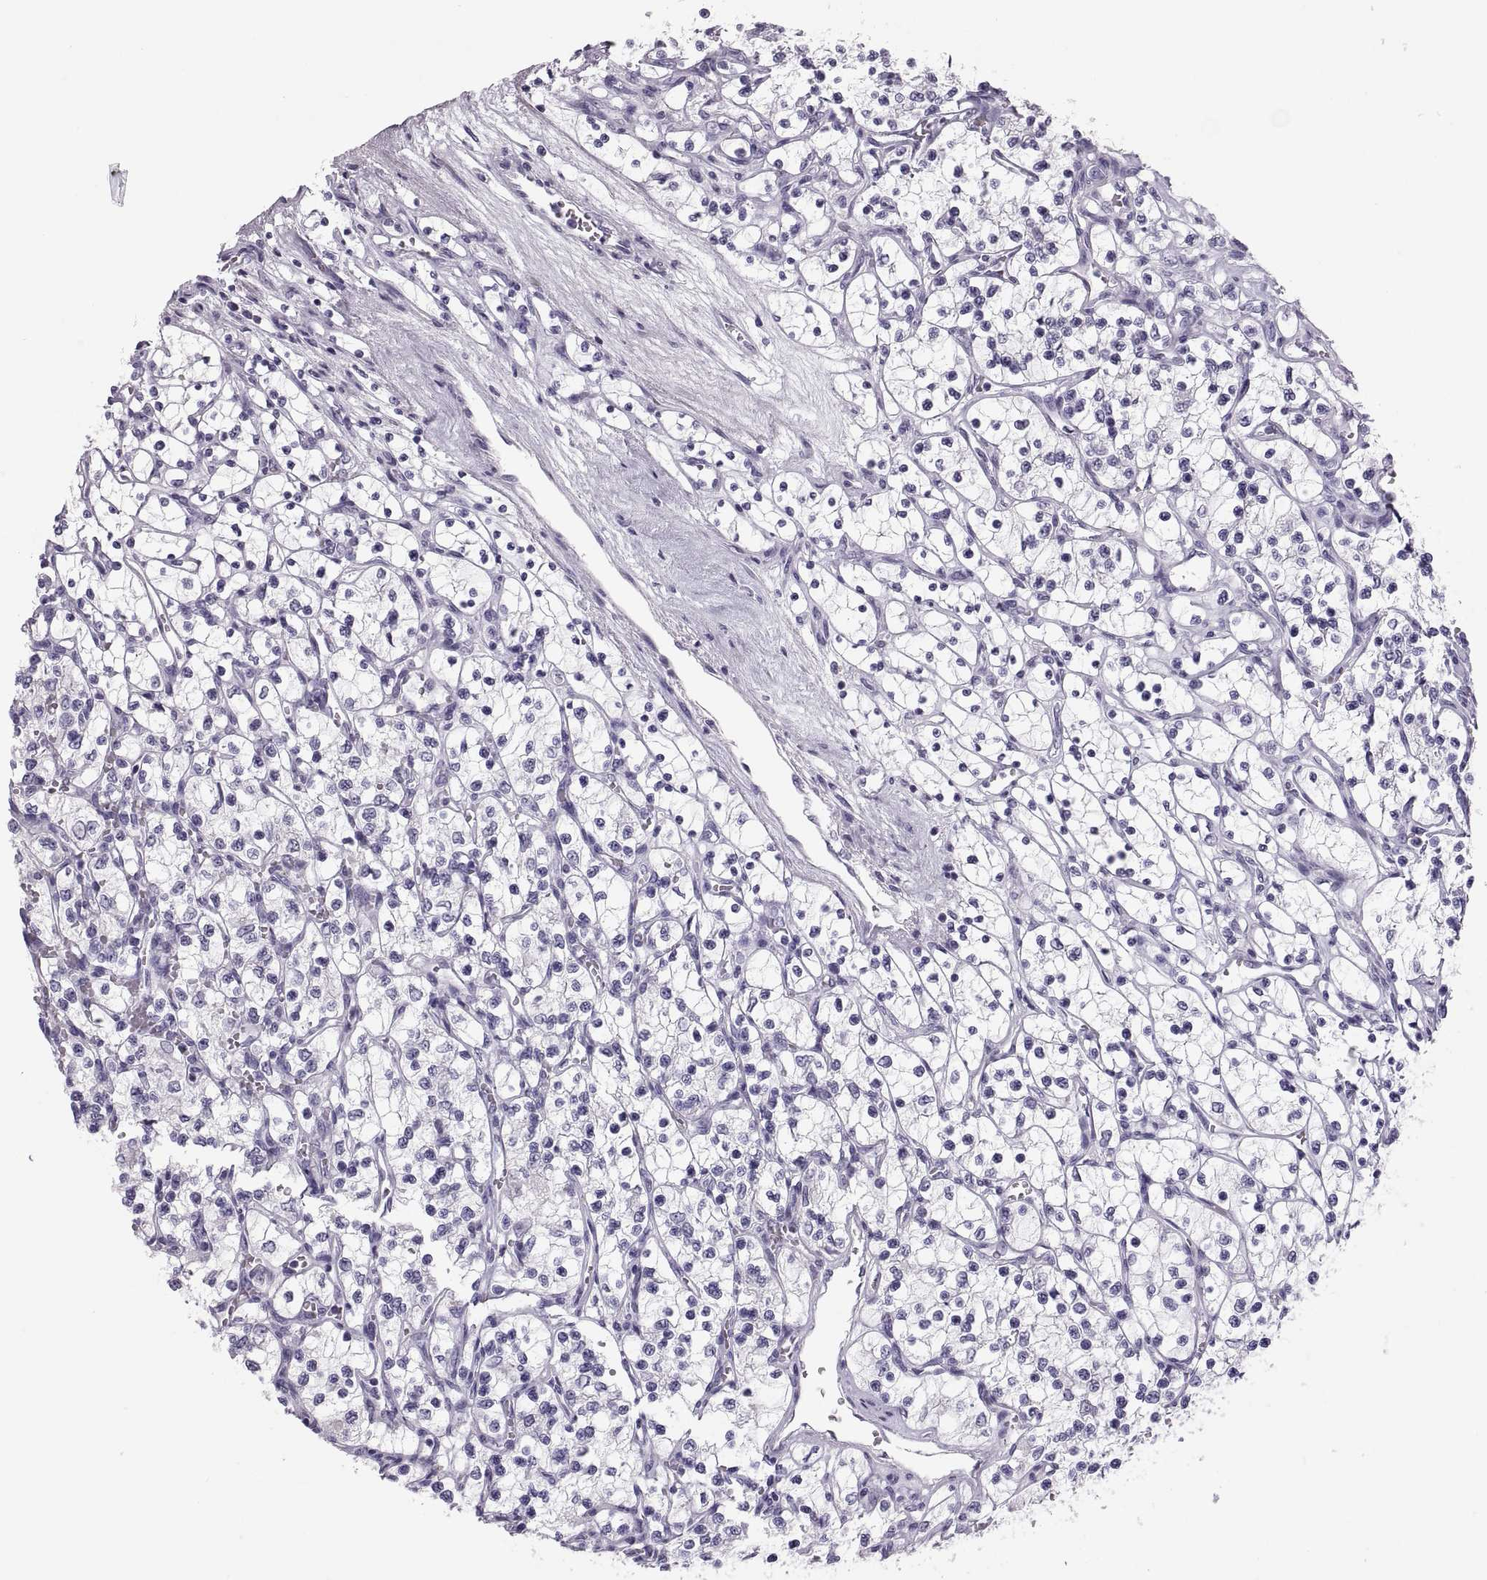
{"staining": {"intensity": "negative", "quantity": "none", "location": "none"}, "tissue": "renal cancer", "cell_type": "Tumor cells", "image_type": "cancer", "snomed": [{"axis": "morphology", "description": "Adenocarcinoma, NOS"}, {"axis": "topography", "description": "Kidney"}], "caption": "The photomicrograph shows no significant expression in tumor cells of adenocarcinoma (renal).", "gene": "QRICH2", "patient": {"sex": "female", "age": 69}}